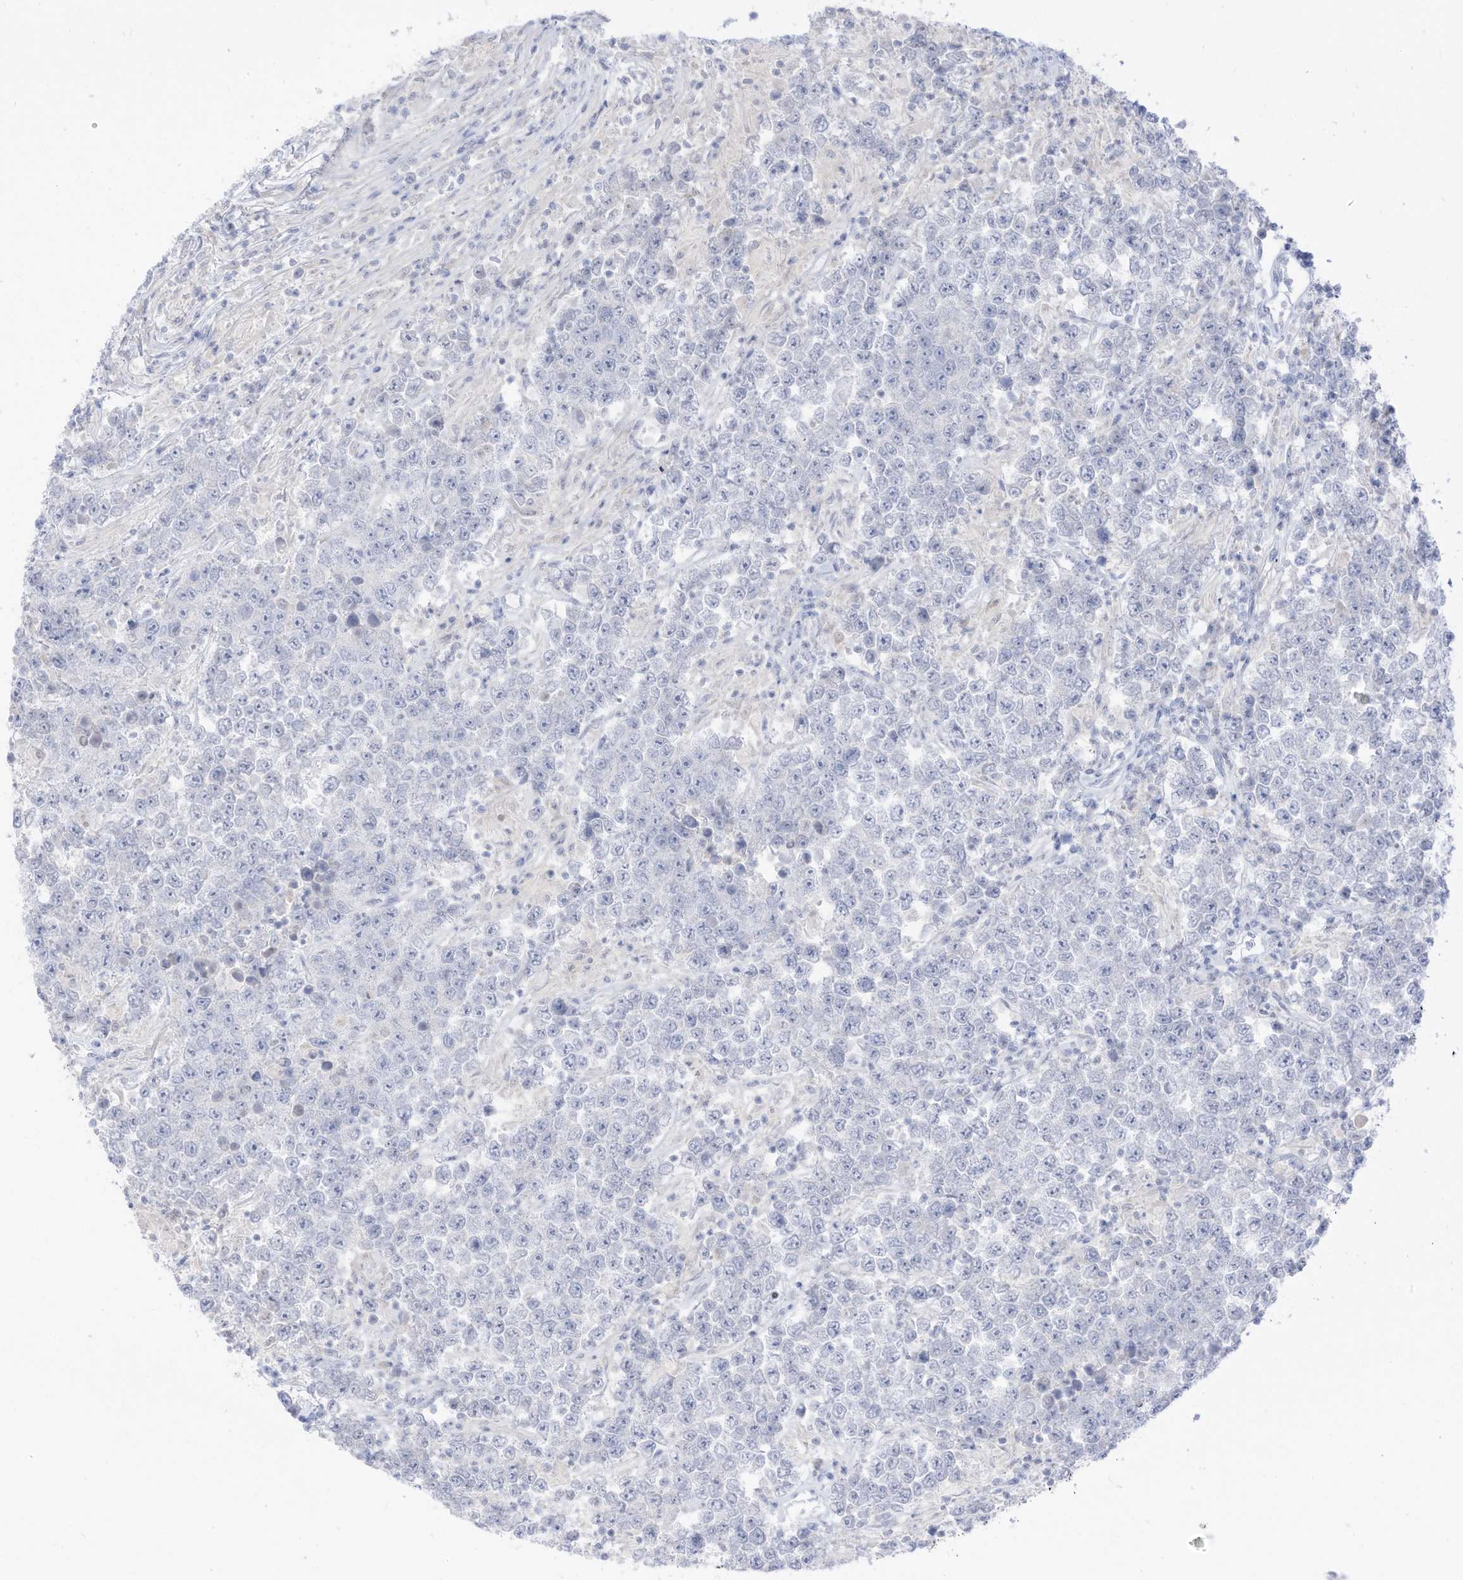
{"staining": {"intensity": "negative", "quantity": "none", "location": "none"}, "tissue": "testis cancer", "cell_type": "Tumor cells", "image_type": "cancer", "snomed": [{"axis": "morphology", "description": "Normal tissue, NOS"}, {"axis": "morphology", "description": "Urothelial carcinoma, High grade"}, {"axis": "morphology", "description": "Seminoma, NOS"}, {"axis": "morphology", "description": "Carcinoma, Embryonal, NOS"}, {"axis": "topography", "description": "Urinary bladder"}, {"axis": "topography", "description": "Testis"}], "caption": "Immunohistochemical staining of human testis cancer displays no significant expression in tumor cells.", "gene": "OGT", "patient": {"sex": "male", "age": 41}}